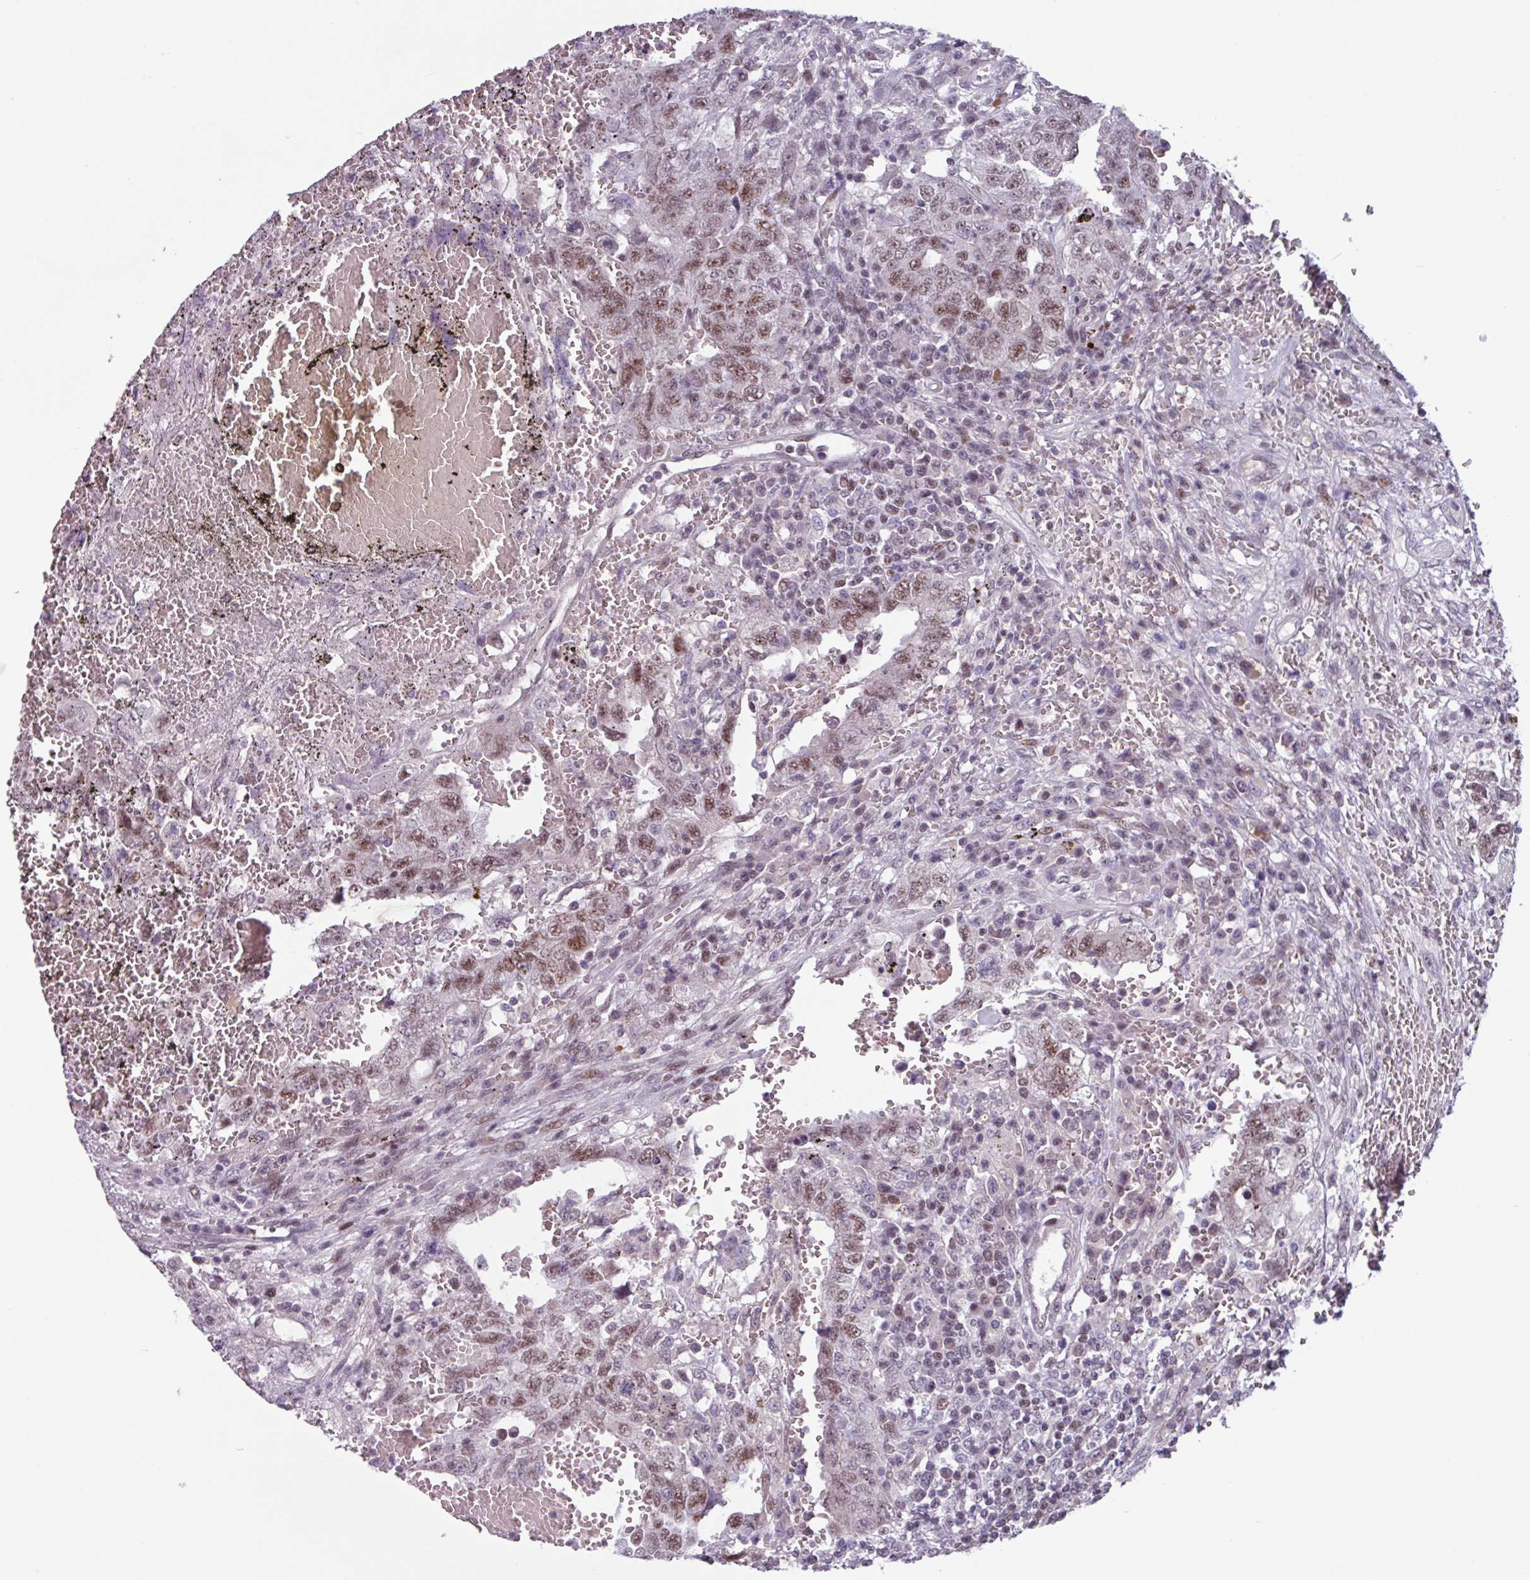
{"staining": {"intensity": "moderate", "quantity": ">75%", "location": "nuclear"}, "tissue": "testis cancer", "cell_type": "Tumor cells", "image_type": "cancer", "snomed": [{"axis": "morphology", "description": "Carcinoma, Embryonal, NOS"}, {"axis": "topography", "description": "Testis"}], "caption": "A photomicrograph of embryonal carcinoma (testis) stained for a protein exhibits moderate nuclear brown staining in tumor cells.", "gene": "ZNF575", "patient": {"sex": "male", "age": 26}}